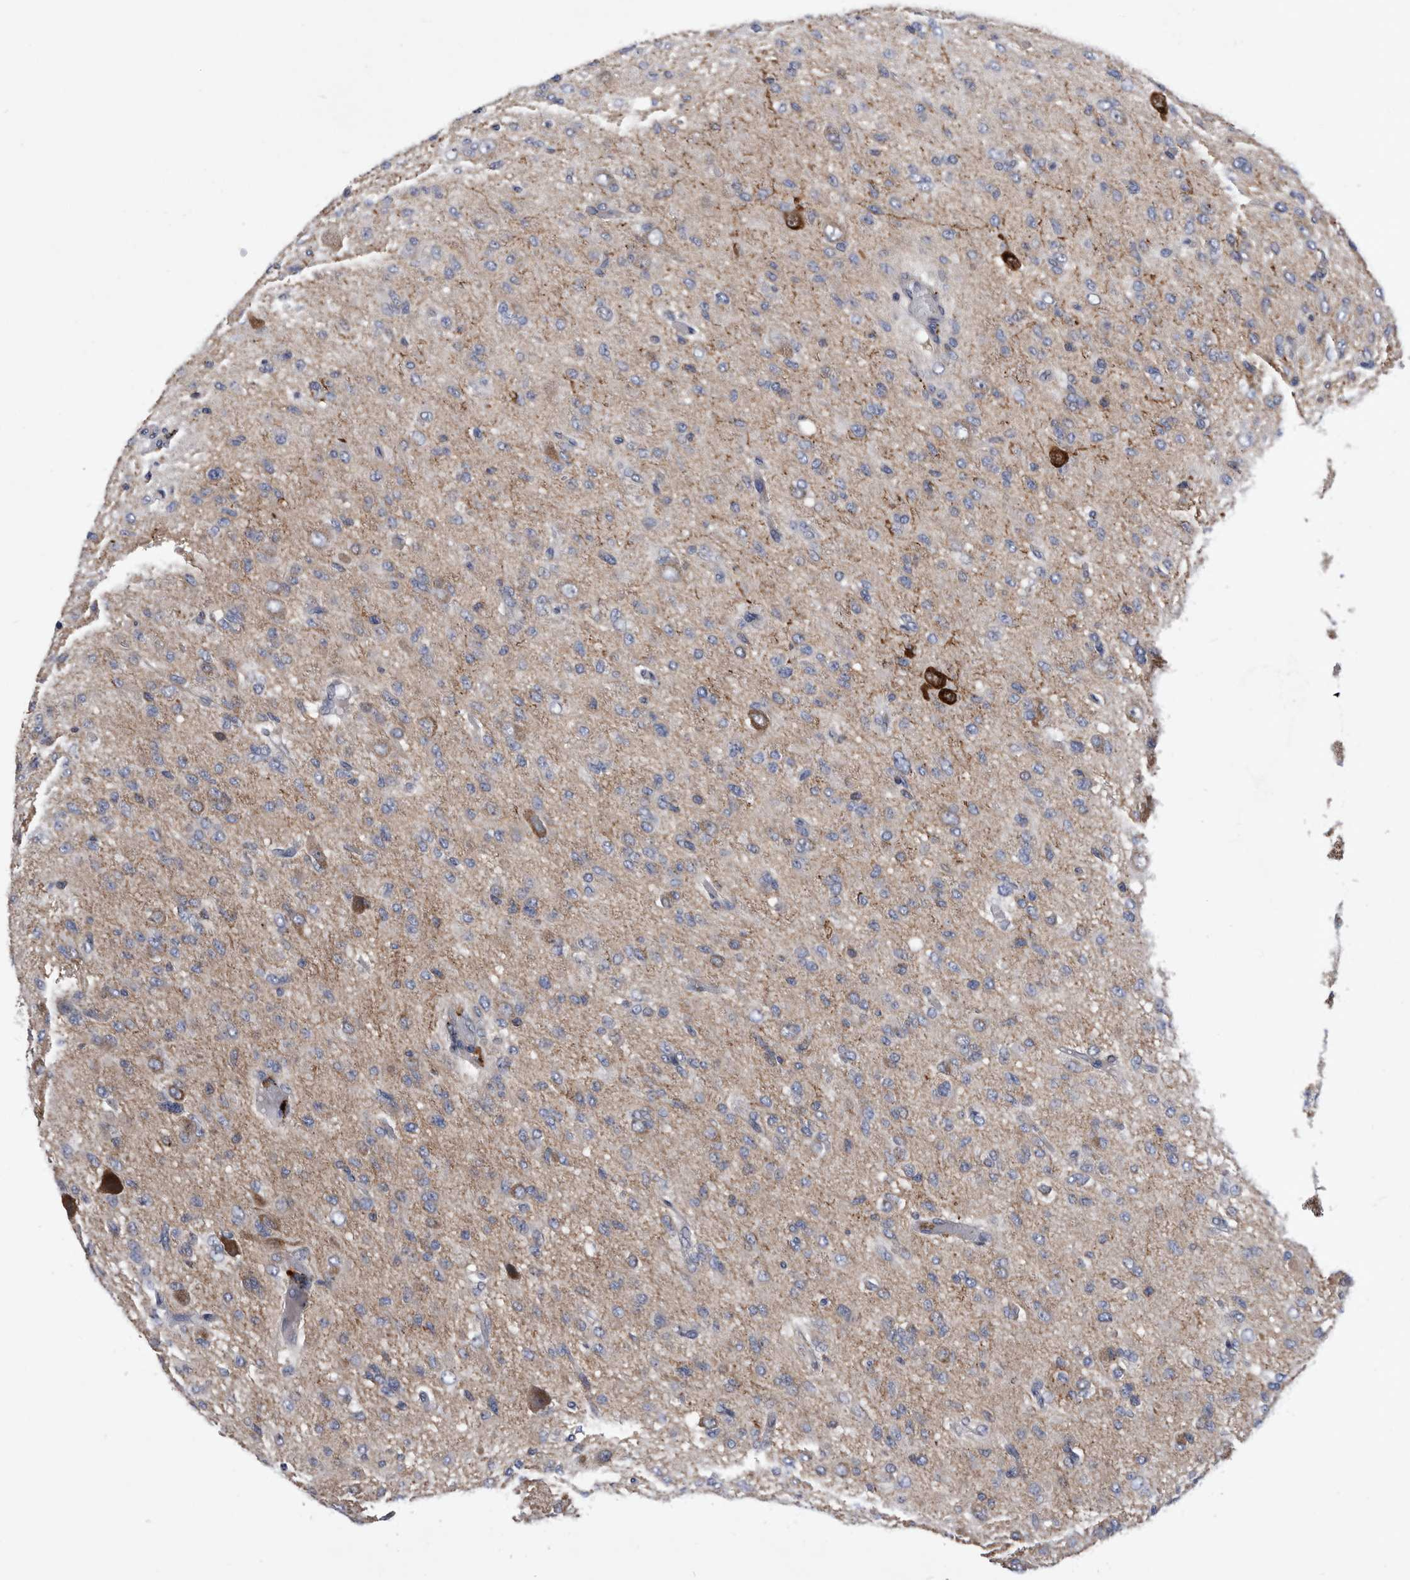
{"staining": {"intensity": "weak", "quantity": "<25%", "location": "cytoplasmic/membranous"}, "tissue": "glioma", "cell_type": "Tumor cells", "image_type": "cancer", "snomed": [{"axis": "morphology", "description": "Glioma, malignant, High grade"}, {"axis": "topography", "description": "Brain"}], "caption": "Tumor cells show no significant protein staining in glioma. (DAB (3,3'-diaminobenzidine) immunohistochemistry (IHC) with hematoxylin counter stain).", "gene": "BAIAP3", "patient": {"sex": "female", "age": 59}}